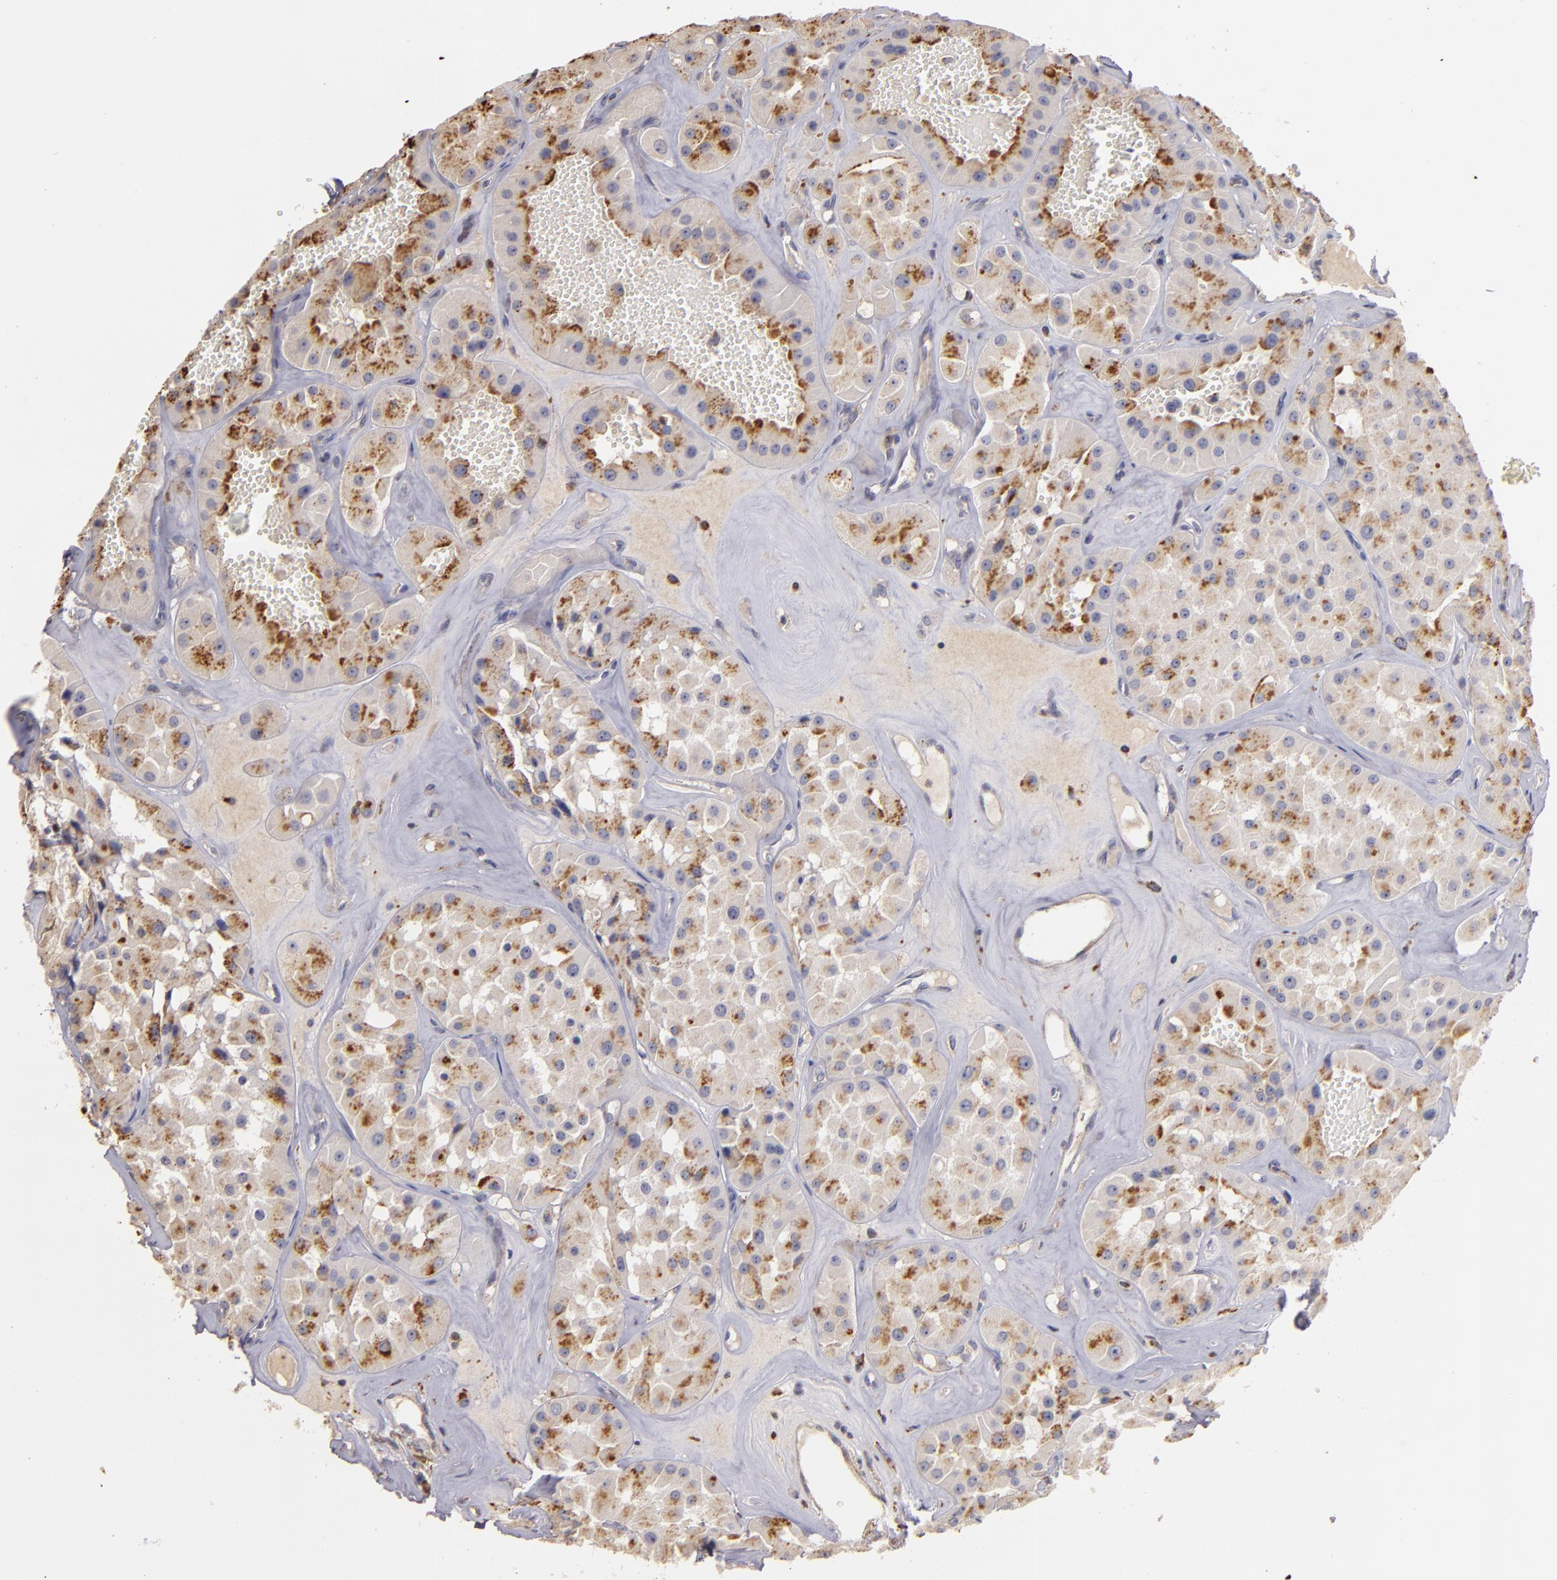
{"staining": {"intensity": "moderate", "quantity": ">75%", "location": "cytoplasmic/membranous"}, "tissue": "renal cancer", "cell_type": "Tumor cells", "image_type": "cancer", "snomed": [{"axis": "morphology", "description": "Adenocarcinoma, uncertain malignant potential"}, {"axis": "topography", "description": "Kidney"}], "caption": "Immunohistochemistry staining of renal adenocarcinoma,  uncertain malignant potential, which displays medium levels of moderate cytoplasmic/membranous staining in about >75% of tumor cells indicating moderate cytoplasmic/membranous protein expression. The staining was performed using DAB (brown) for protein detection and nuclei were counterstained in hematoxylin (blue).", "gene": "TRAF1", "patient": {"sex": "male", "age": 63}}